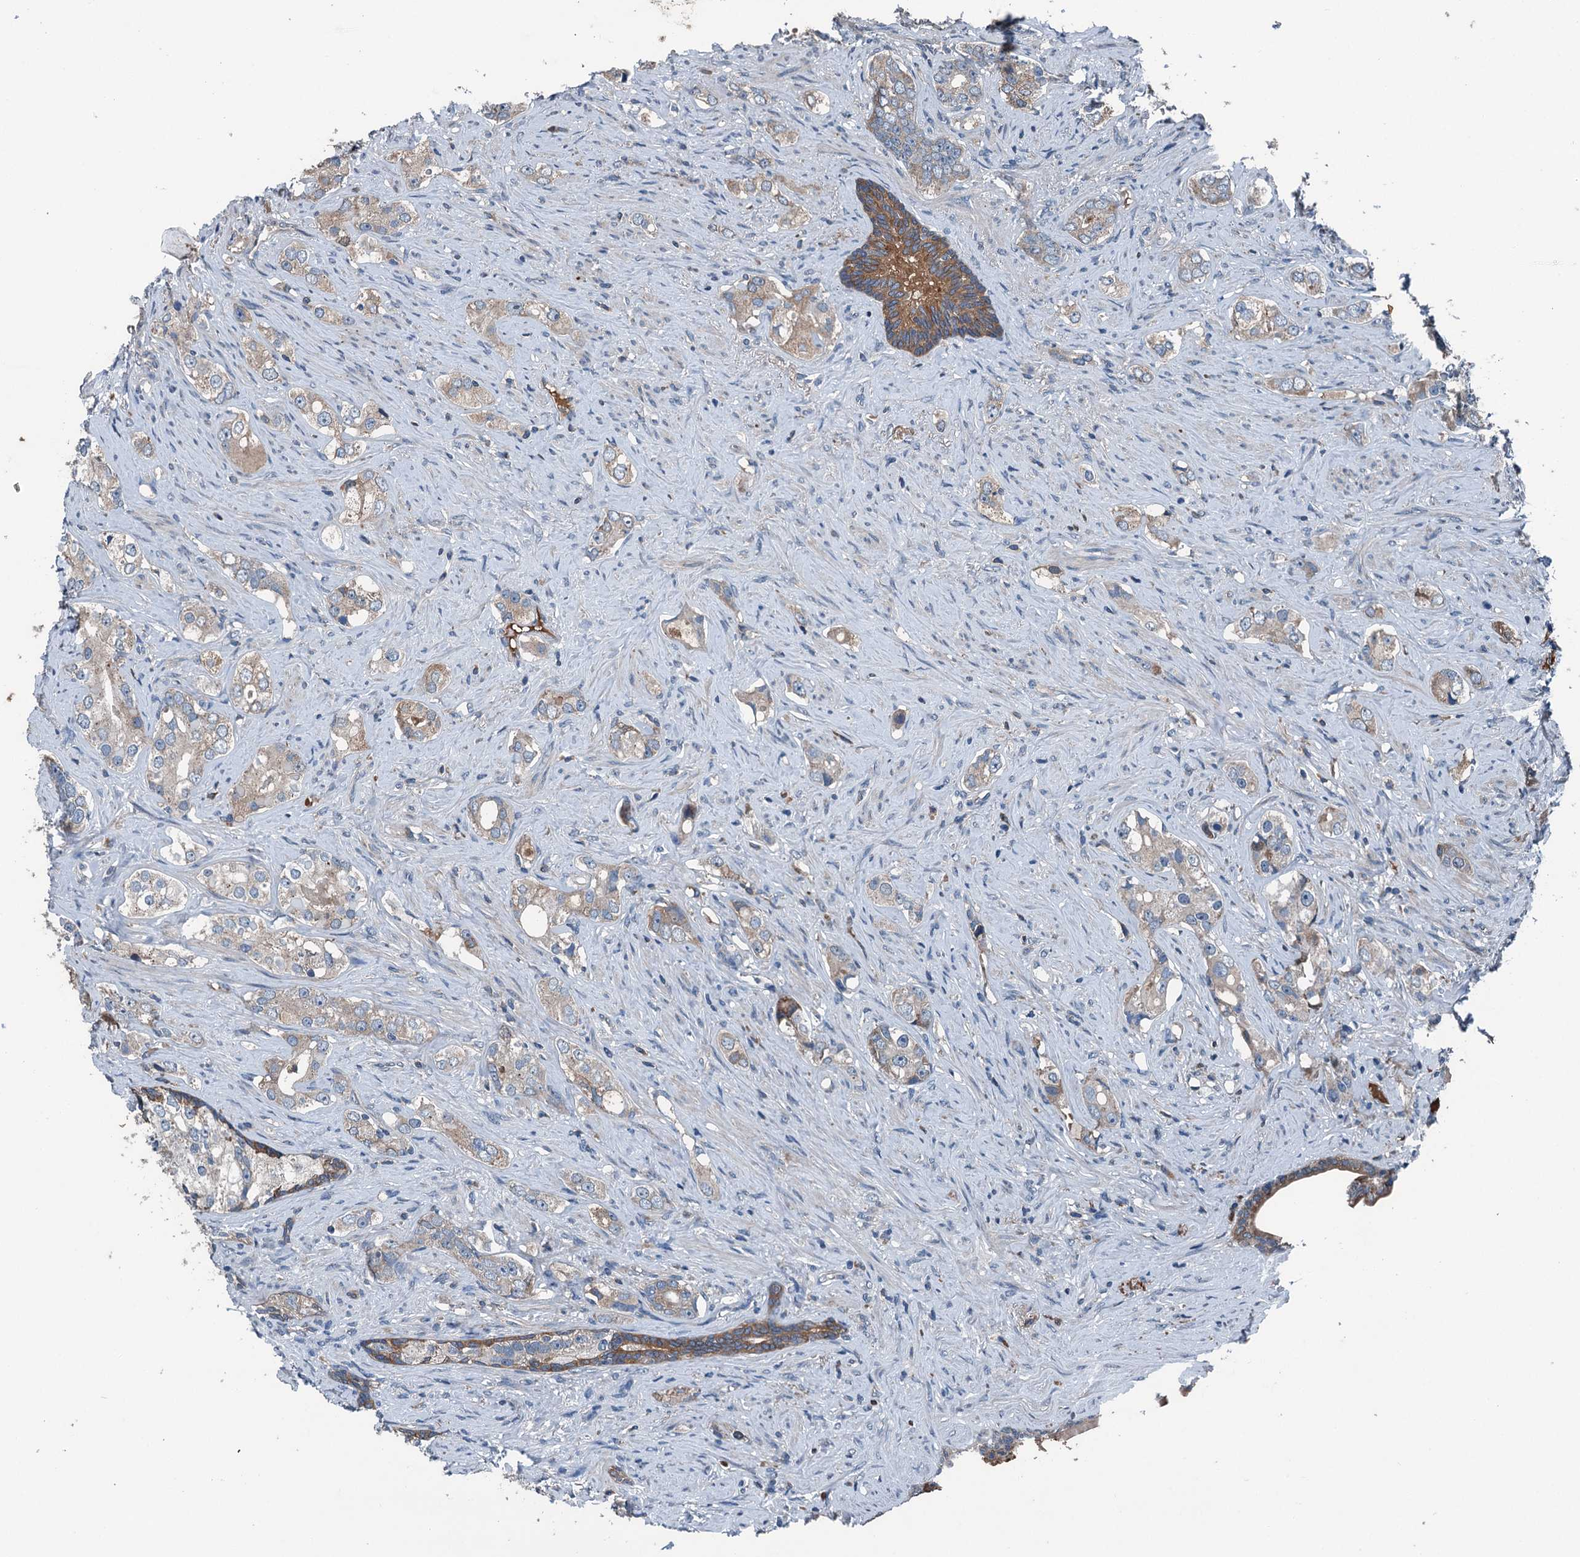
{"staining": {"intensity": "weak", "quantity": "25%-75%", "location": "cytoplasmic/membranous"}, "tissue": "prostate cancer", "cell_type": "Tumor cells", "image_type": "cancer", "snomed": [{"axis": "morphology", "description": "Adenocarcinoma, High grade"}, {"axis": "topography", "description": "Prostate"}], "caption": "The immunohistochemical stain labels weak cytoplasmic/membranous expression in tumor cells of high-grade adenocarcinoma (prostate) tissue.", "gene": "PDSS1", "patient": {"sex": "male", "age": 63}}